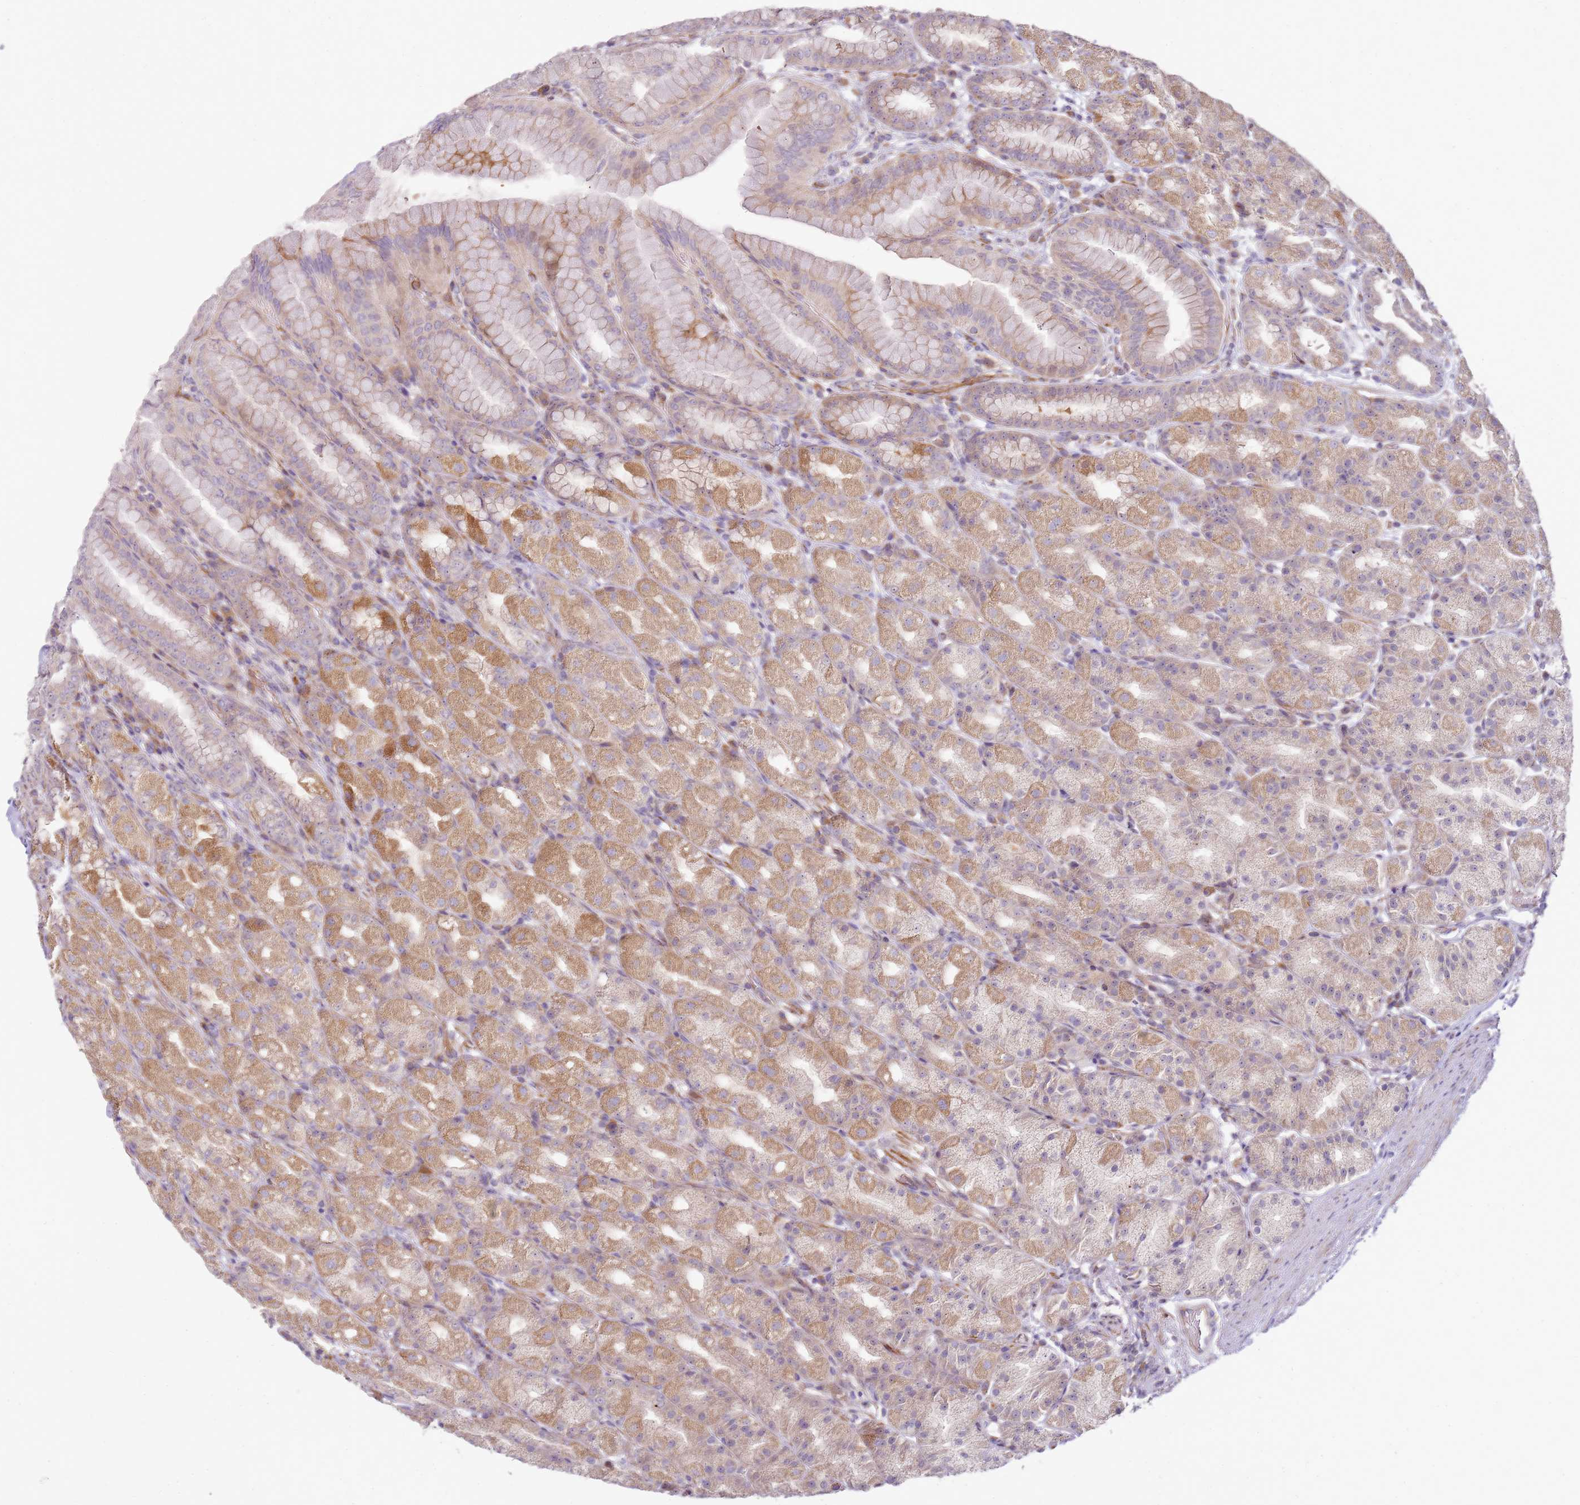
{"staining": {"intensity": "moderate", "quantity": "25%-75%", "location": "cytoplasmic/membranous"}, "tissue": "stomach", "cell_type": "Glandular cells", "image_type": "normal", "snomed": [{"axis": "morphology", "description": "Normal tissue, NOS"}, {"axis": "topography", "description": "Stomach, upper"}, {"axis": "topography", "description": "Stomach"}], "caption": "Immunohistochemistry staining of unremarkable stomach, which demonstrates medium levels of moderate cytoplasmic/membranous expression in about 25%-75% of glandular cells indicating moderate cytoplasmic/membranous protein positivity. The staining was performed using DAB (3,3'-diaminobenzidine) (brown) for protein detection and nuclei were counterstained in hematoxylin (blue).", "gene": "GRAP", "patient": {"sex": "male", "age": 68}}